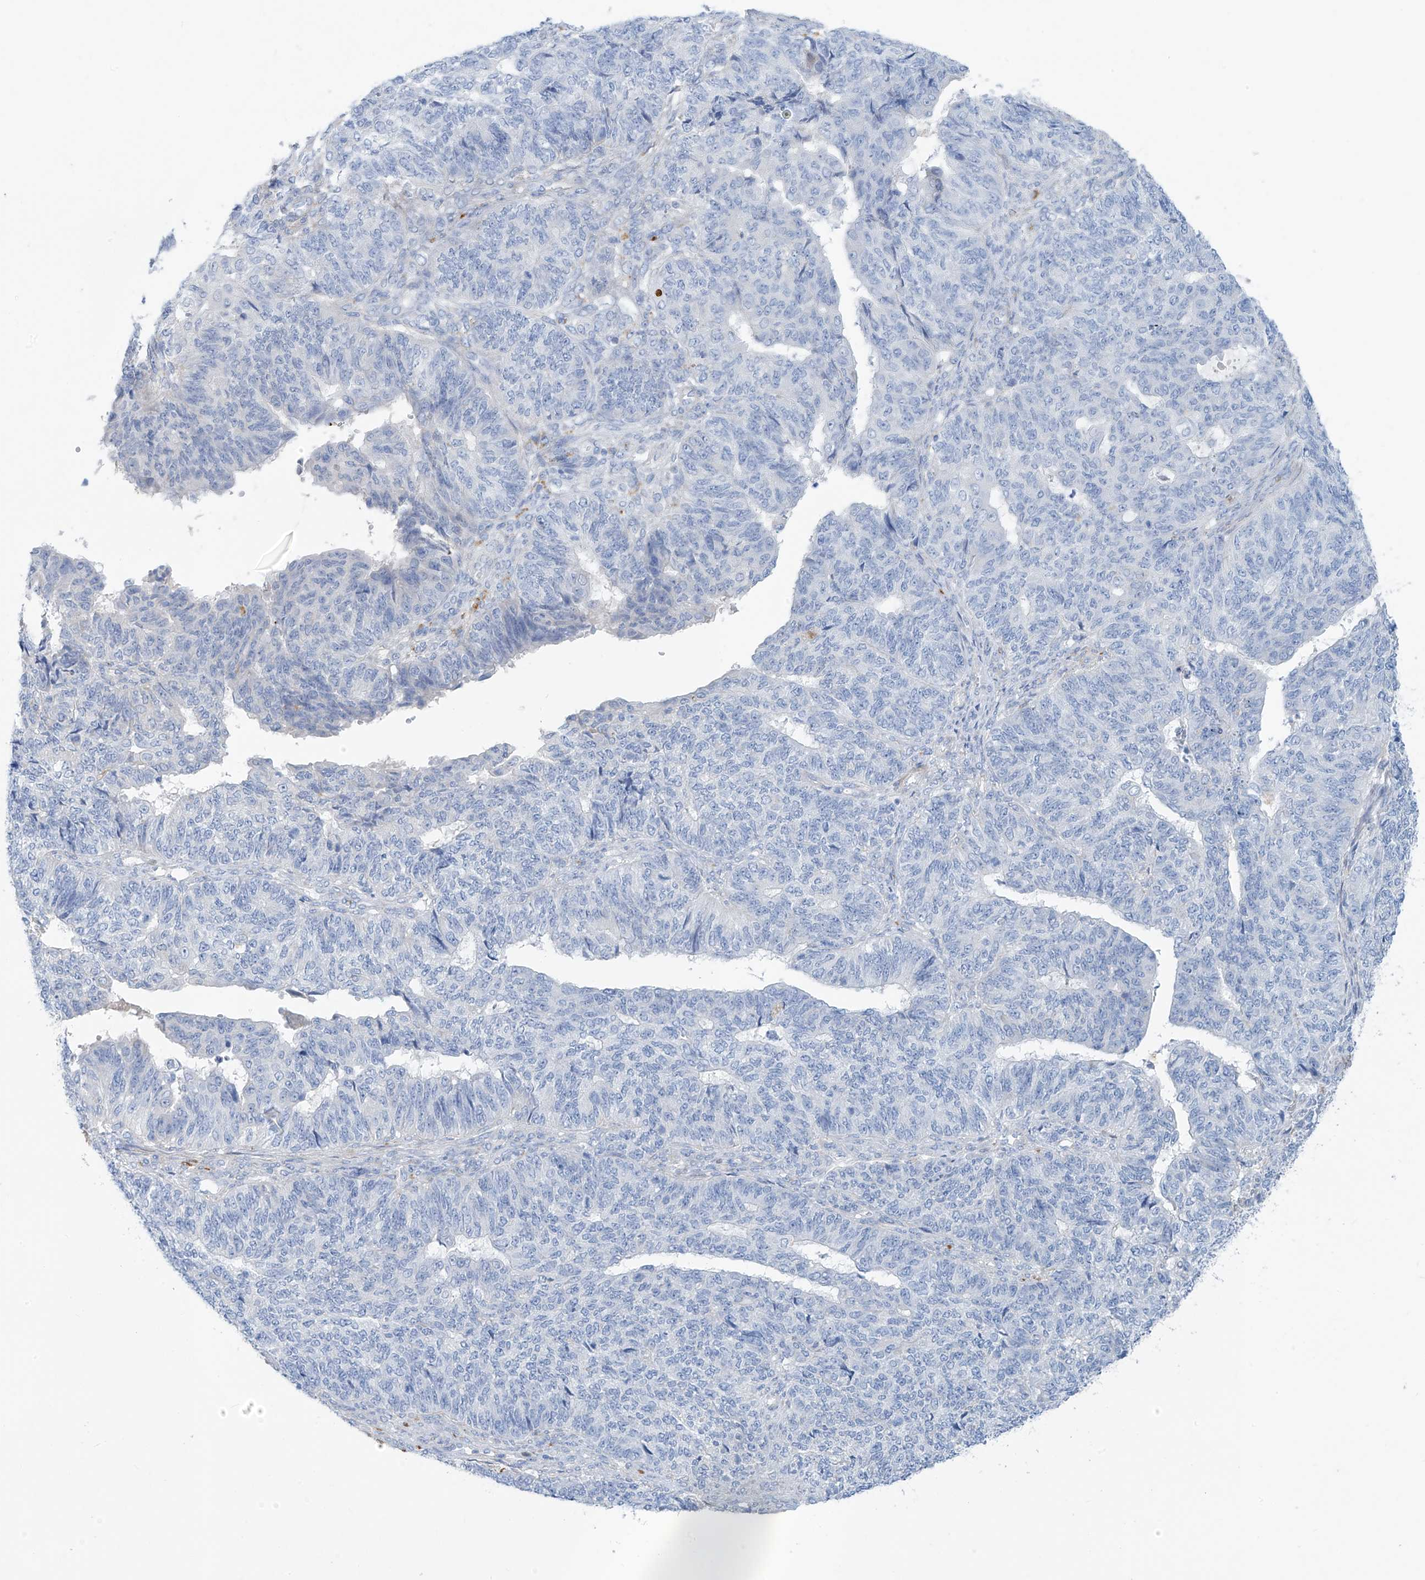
{"staining": {"intensity": "negative", "quantity": "none", "location": "none"}, "tissue": "endometrial cancer", "cell_type": "Tumor cells", "image_type": "cancer", "snomed": [{"axis": "morphology", "description": "Adenocarcinoma, NOS"}, {"axis": "topography", "description": "Endometrium"}], "caption": "Tumor cells show no significant protein positivity in adenocarcinoma (endometrial).", "gene": "GLMP", "patient": {"sex": "female", "age": 32}}